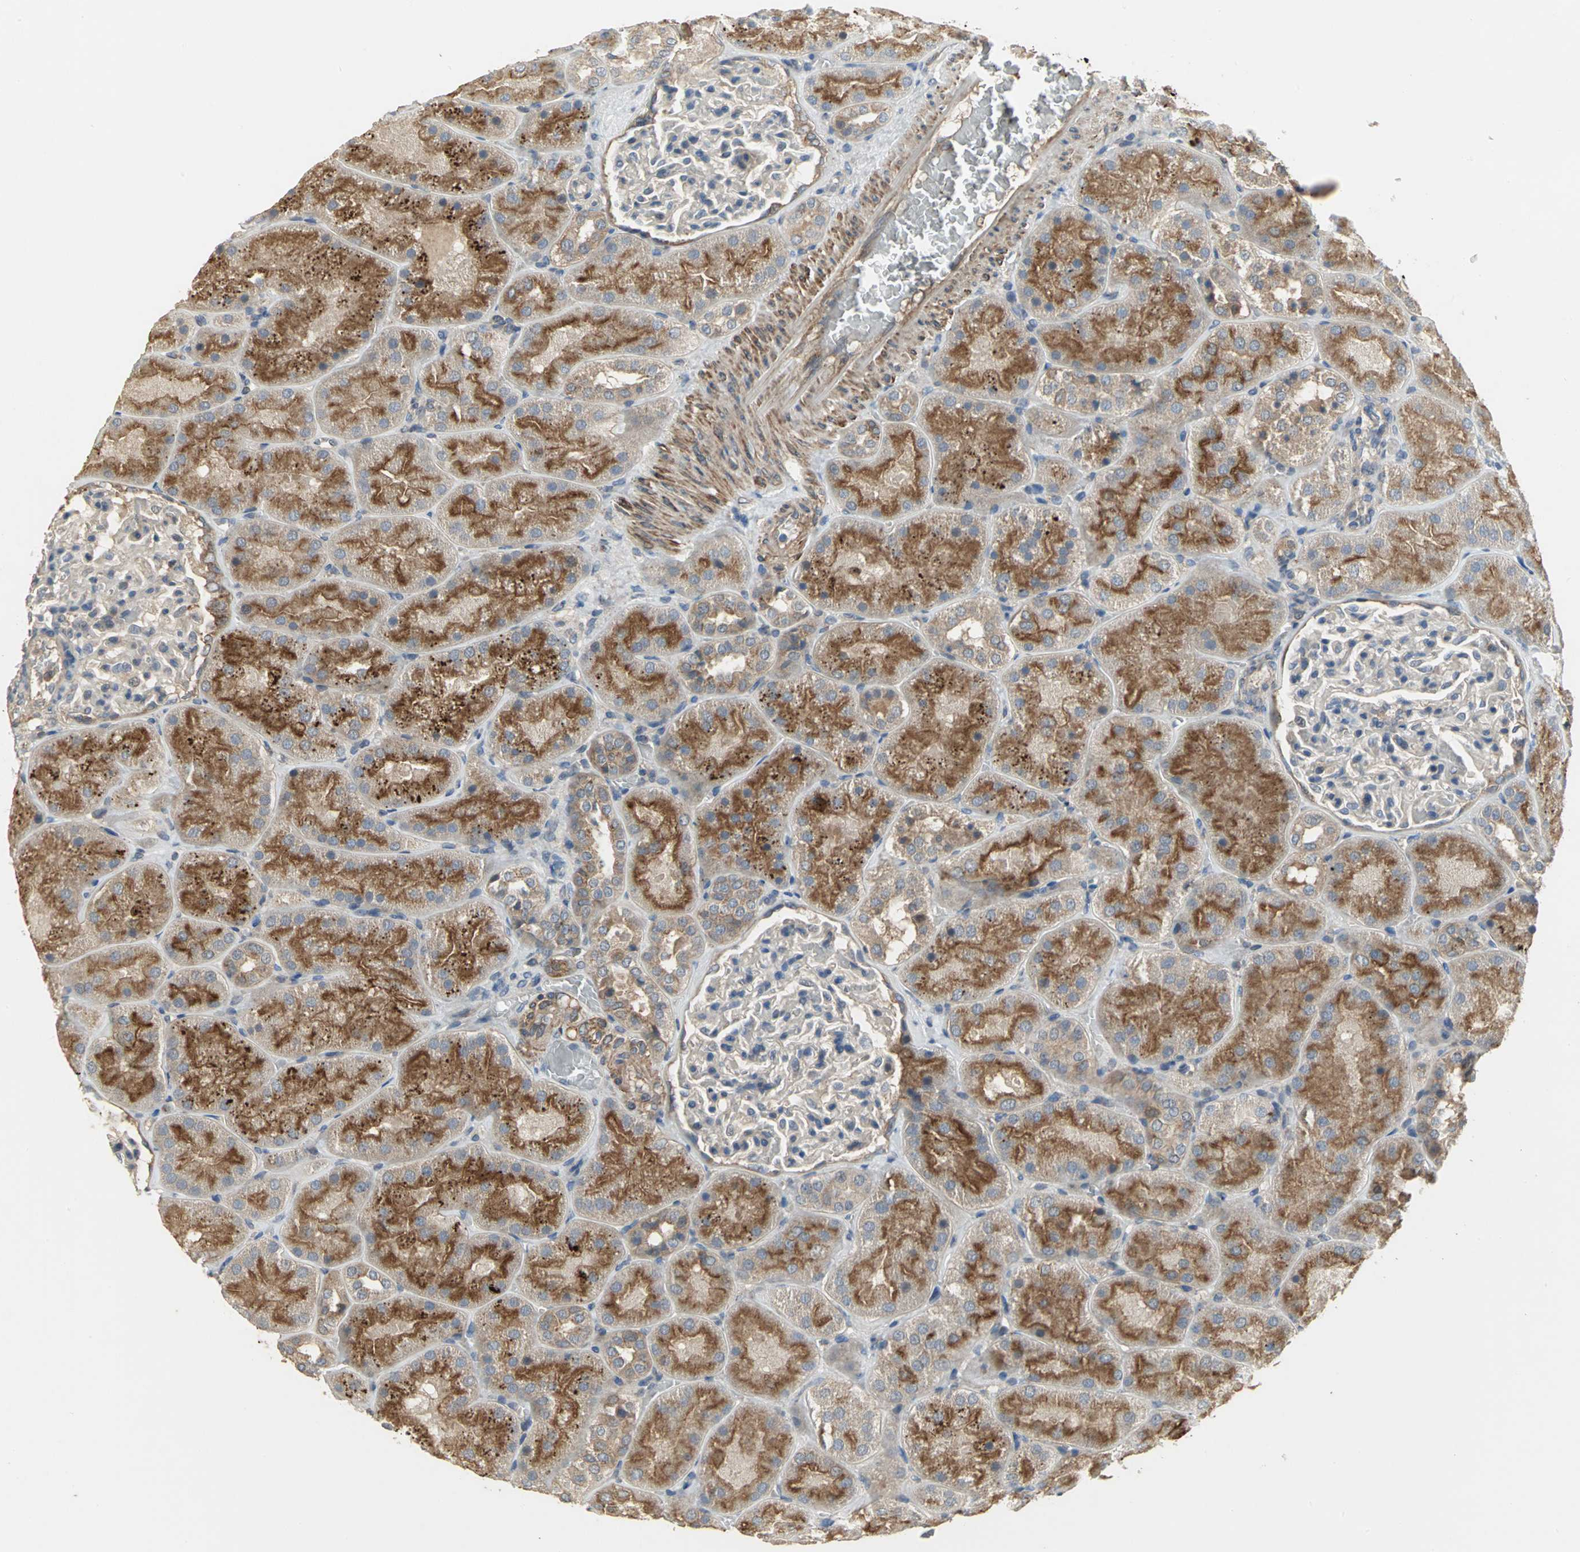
{"staining": {"intensity": "negative", "quantity": "none", "location": "none"}, "tissue": "kidney", "cell_type": "Cells in glomeruli", "image_type": "normal", "snomed": [{"axis": "morphology", "description": "Normal tissue, NOS"}, {"axis": "topography", "description": "Kidney"}], "caption": "This histopathology image is of normal kidney stained with immunohistochemistry to label a protein in brown with the nuclei are counter-stained blue. There is no positivity in cells in glomeruli. (DAB immunohistochemistry (IHC), high magnification).", "gene": "MET", "patient": {"sex": "male", "age": 28}}